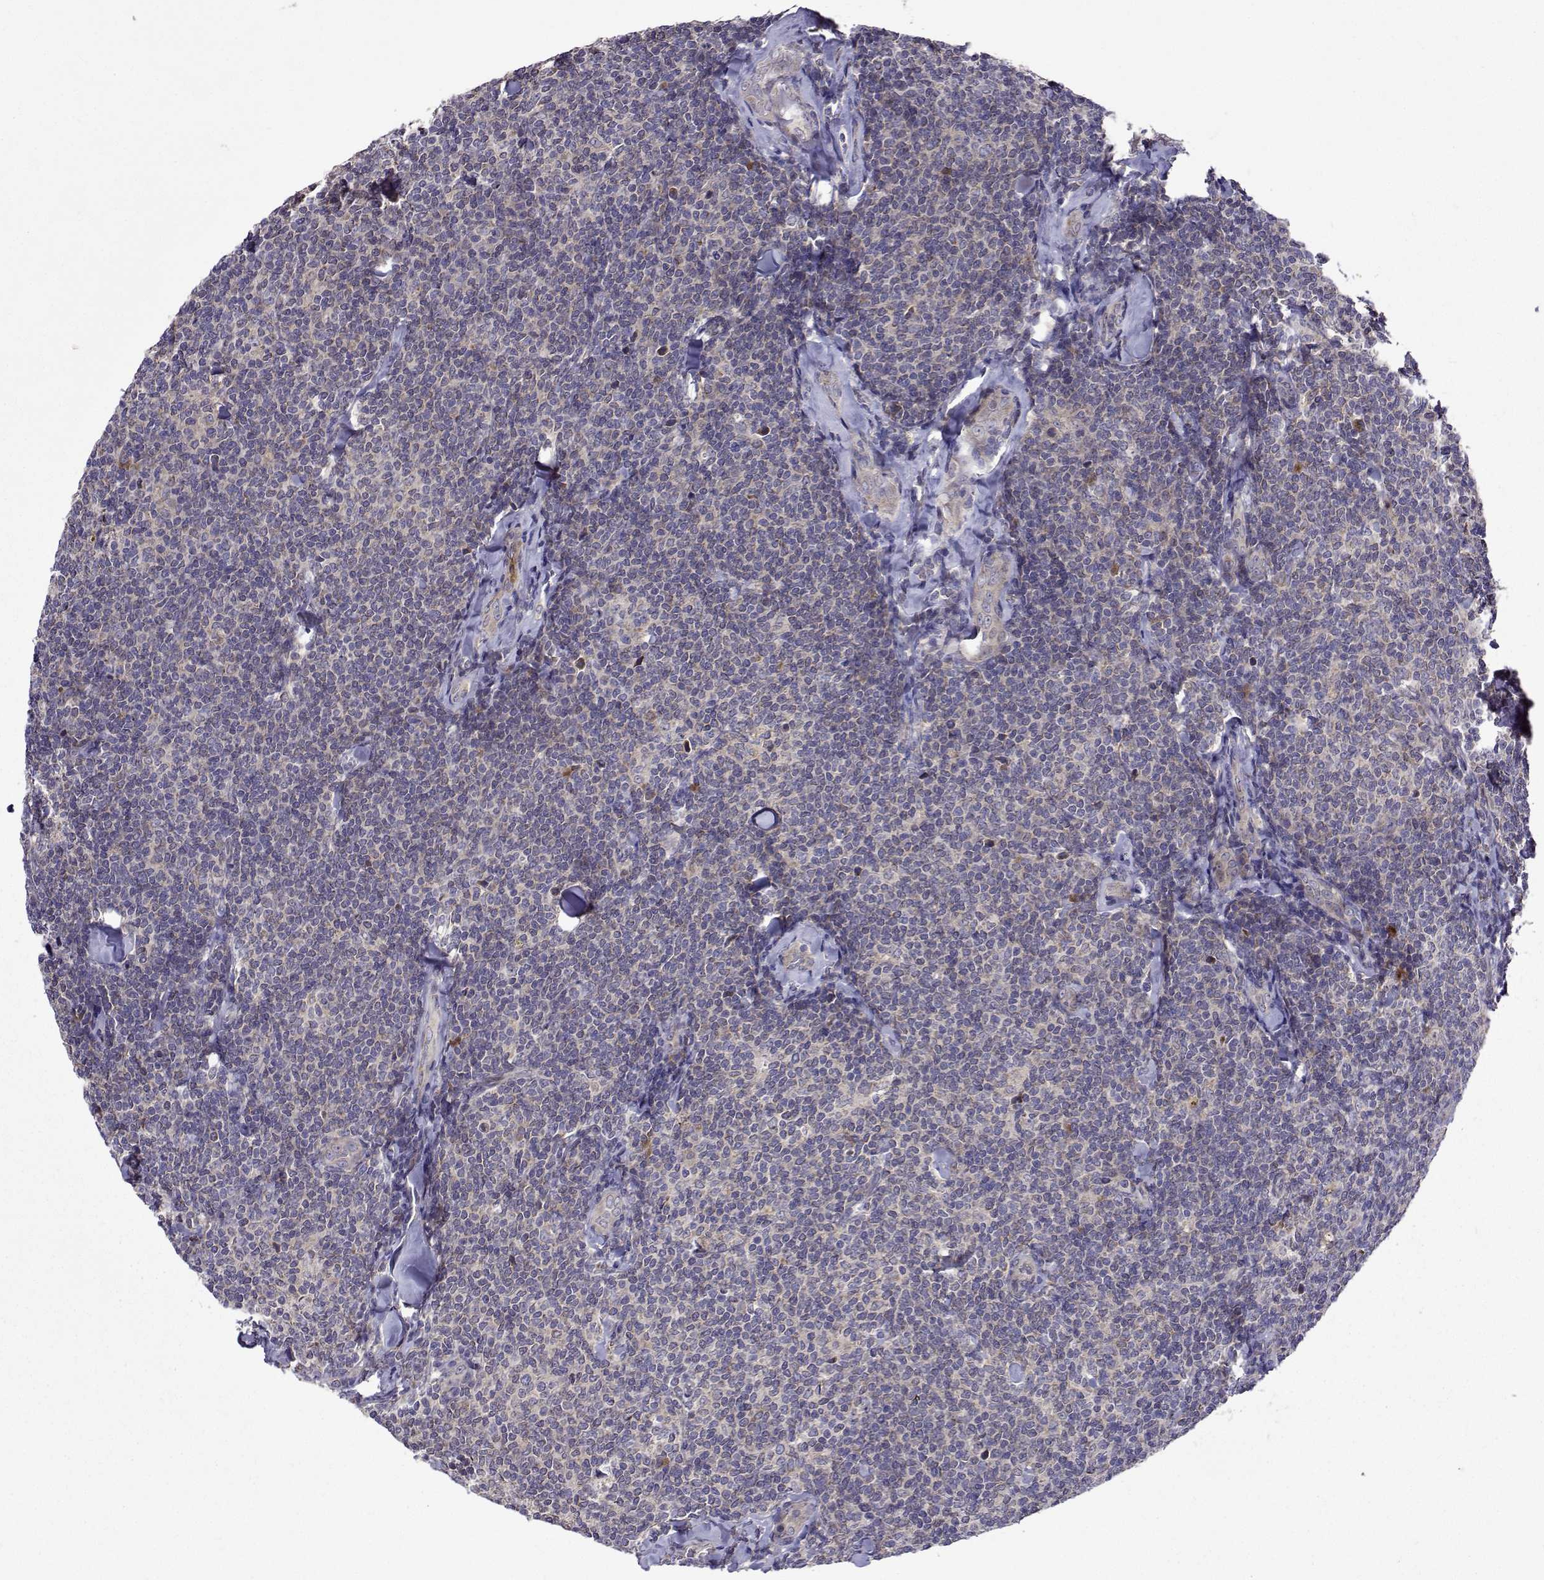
{"staining": {"intensity": "negative", "quantity": "none", "location": "none"}, "tissue": "lymphoma", "cell_type": "Tumor cells", "image_type": "cancer", "snomed": [{"axis": "morphology", "description": "Malignant lymphoma, non-Hodgkin's type, Low grade"}, {"axis": "topography", "description": "Lymph node"}], "caption": "IHC of lymphoma displays no expression in tumor cells. Nuclei are stained in blue.", "gene": "TARBP2", "patient": {"sex": "female", "age": 56}}